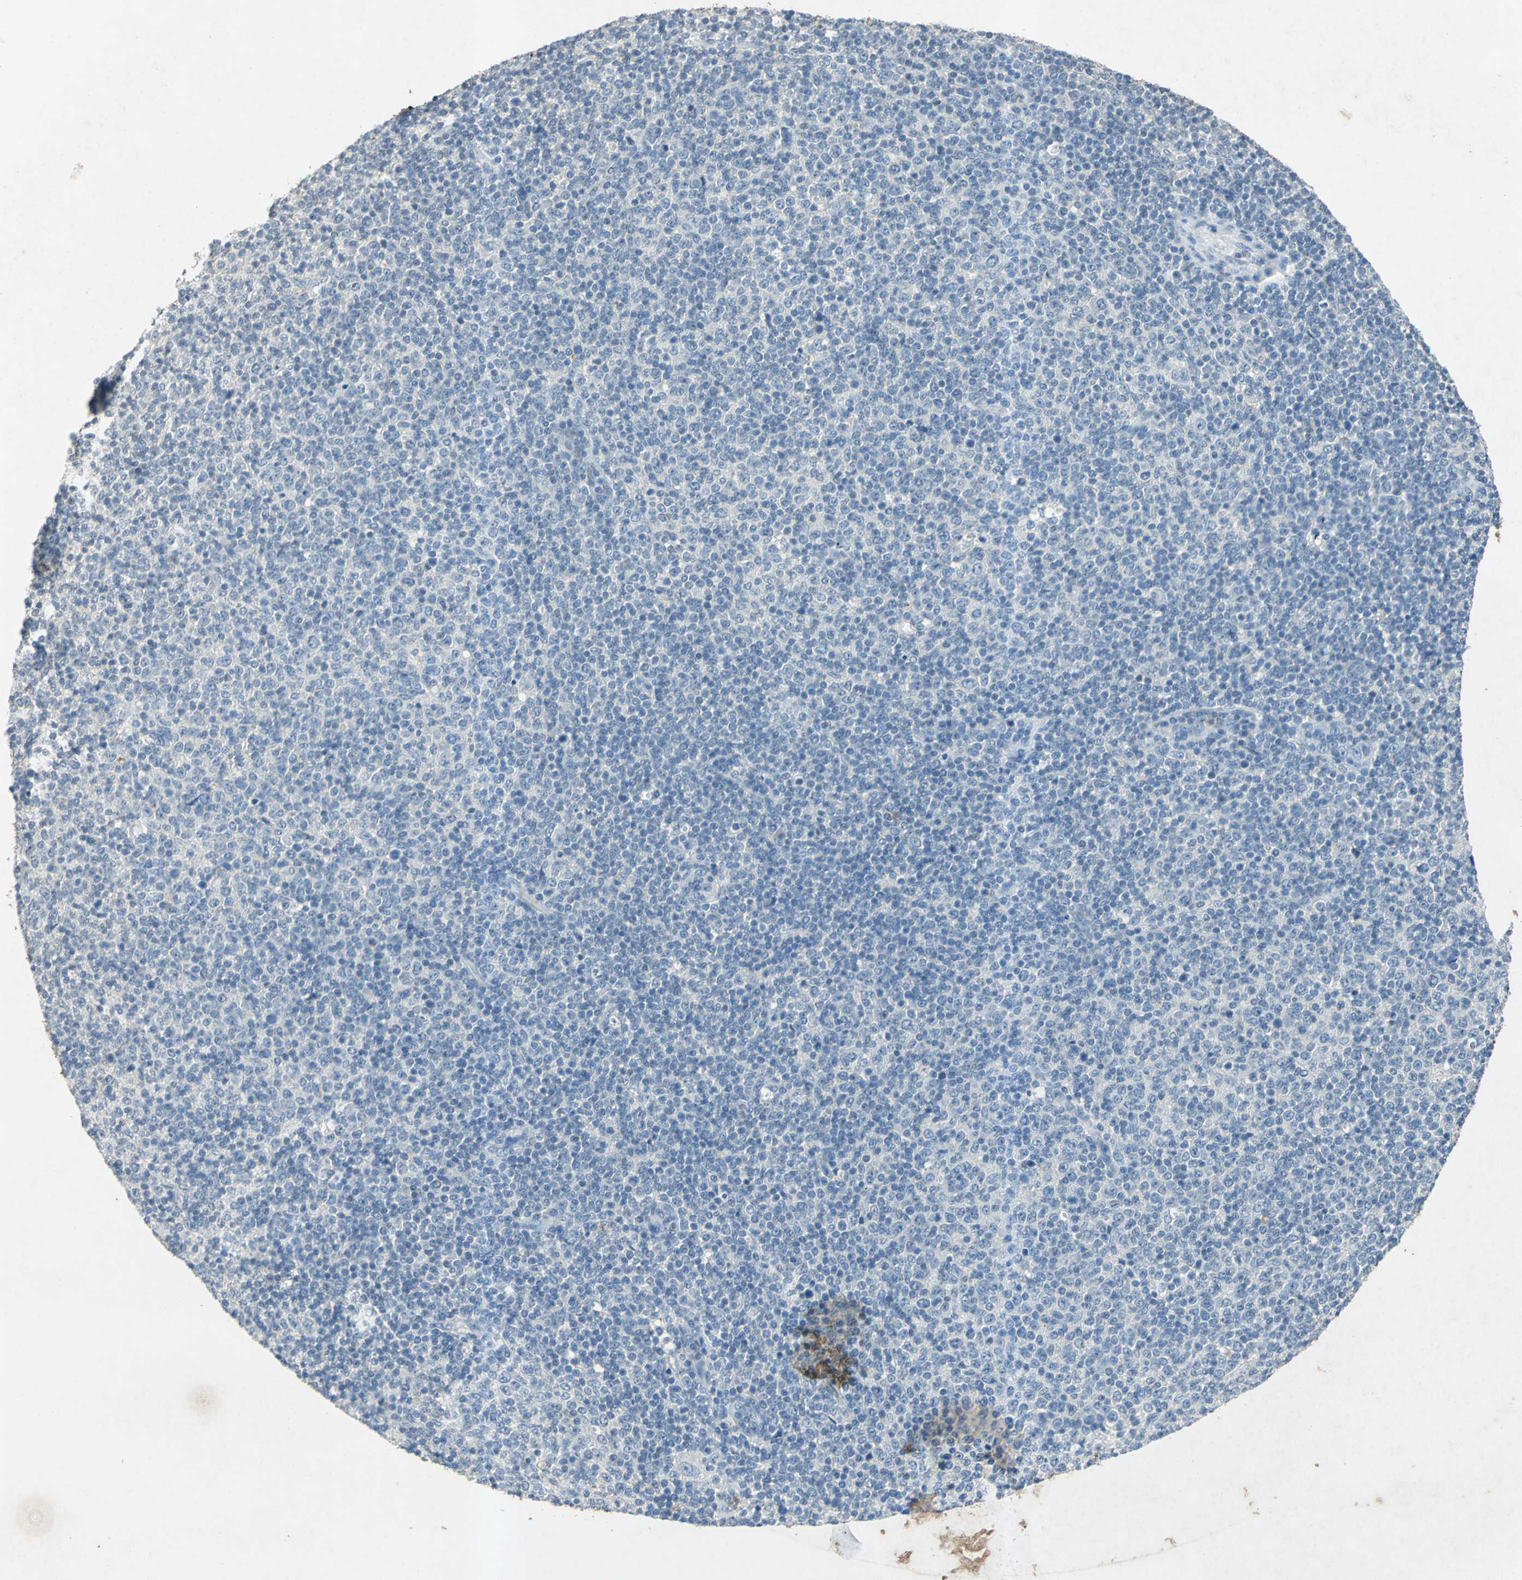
{"staining": {"intensity": "negative", "quantity": "none", "location": "none"}, "tissue": "lymphoma", "cell_type": "Tumor cells", "image_type": "cancer", "snomed": [{"axis": "morphology", "description": "Malignant lymphoma, non-Hodgkin's type, Low grade"}, {"axis": "topography", "description": "Lymph node"}], "caption": "This is a micrograph of IHC staining of low-grade malignant lymphoma, non-Hodgkin's type, which shows no expression in tumor cells.", "gene": "CAMK2B", "patient": {"sex": "male", "age": 70}}